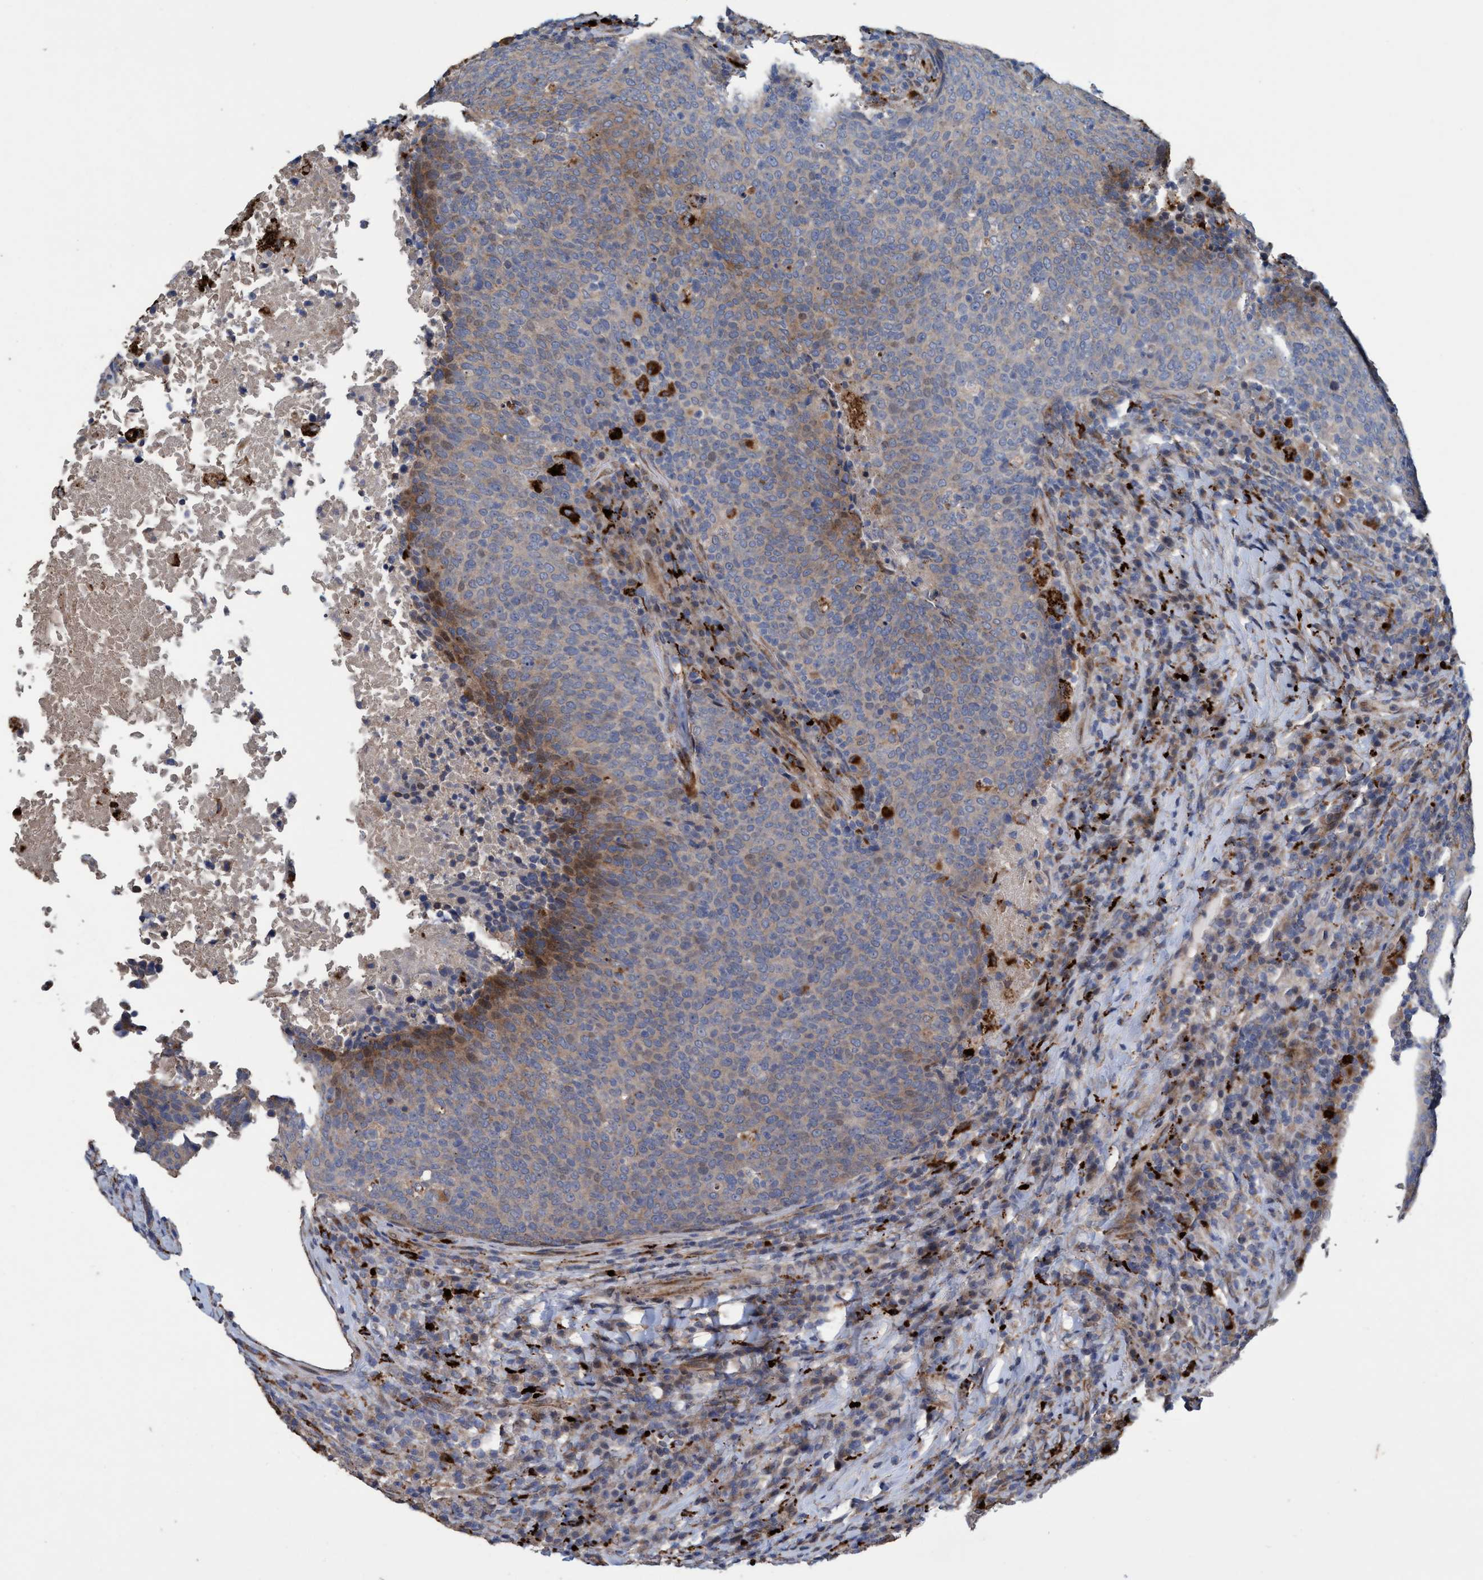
{"staining": {"intensity": "moderate", "quantity": "<25%", "location": "cytoplasmic/membranous"}, "tissue": "head and neck cancer", "cell_type": "Tumor cells", "image_type": "cancer", "snomed": [{"axis": "morphology", "description": "Squamous cell carcinoma, NOS"}, {"axis": "morphology", "description": "Squamous cell carcinoma, metastatic, NOS"}, {"axis": "topography", "description": "Lymph node"}, {"axis": "topography", "description": "Head-Neck"}], "caption": "A brown stain shows moderate cytoplasmic/membranous positivity of a protein in metastatic squamous cell carcinoma (head and neck) tumor cells.", "gene": "BBS9", "patient": {"sex": "male", "age": 62}}